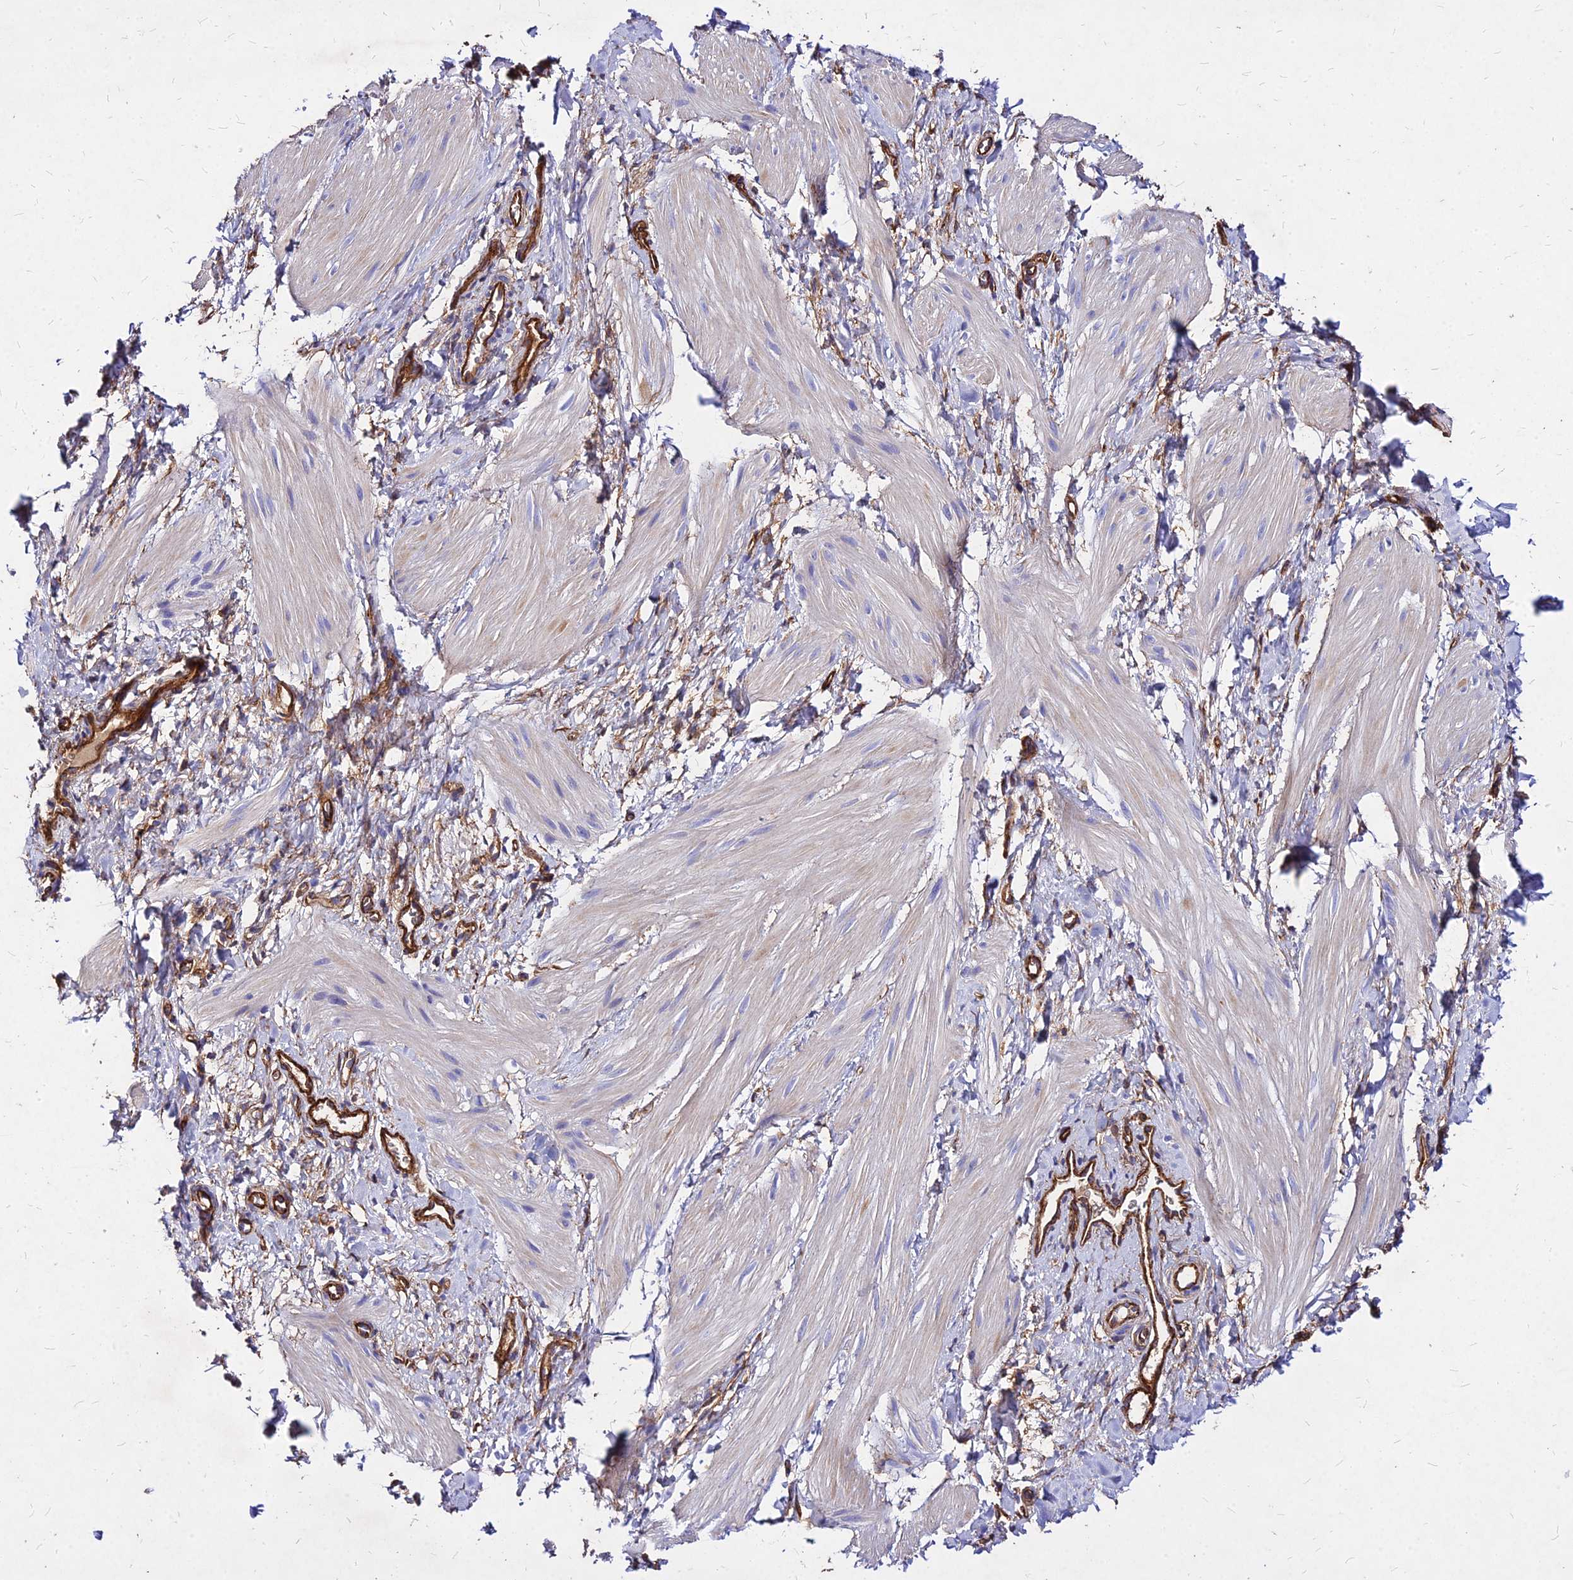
{"staining": {"intensity": "weak", "quantity": "<25%", "location": "cytoplasmic/membranous"}, "tissue": "smooth muscle", "cell_type": "Smooth muscle cells", "image_type": "normal", "snomed": [{"axis": "morphology", "description": "Normal tissue, NOS"}, {"axis": "topography", "description": "Smooth muscle"}], "caption": "The histopathology image shows no staining of smooth muscle cells in unremarkable smooth muscle.", "gene": "EFCC1", "patient": {"sex": "male", "age": 16}}